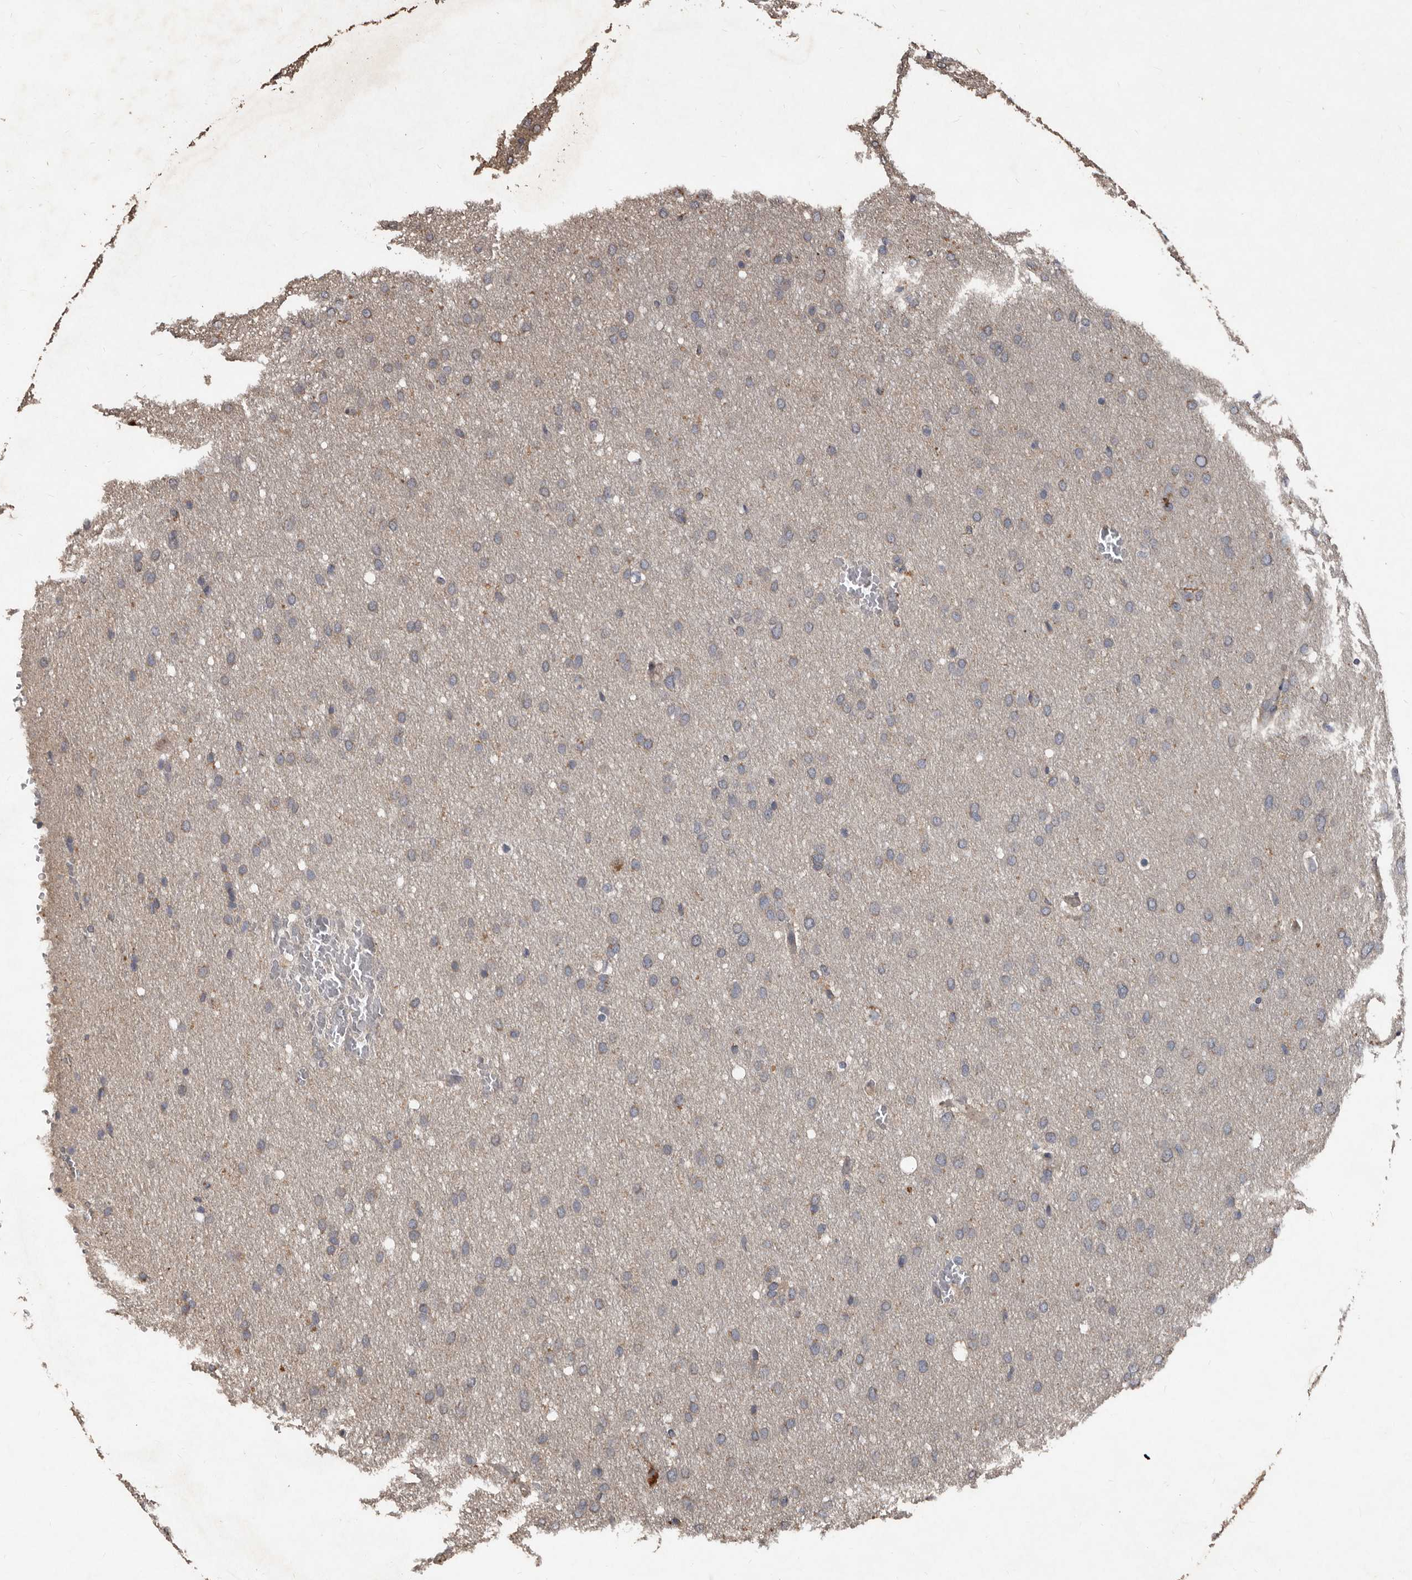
{"staining": {"intensity": "negative", "quantity": "none", "location": "none"}, "tissue": "glioma", "cell_type": "Tumor cells", "image_type": "cancer", "snomed": [{"axis": "morphology", "description": "Glioma, malignant, Low grade"}, {"axis": "topography", "description": "Brain"}], "caption": "Tumor cells are negative for brown protein staining in malignant glioma (low-grade). (Stains: DAB immunohistochemistry (IHC) with hematoxylin counter stain, Microscopy: brightfield microscopy at high magnification).", "gene": "GREB1", "patient": {"sex": "female", "age": 37}}